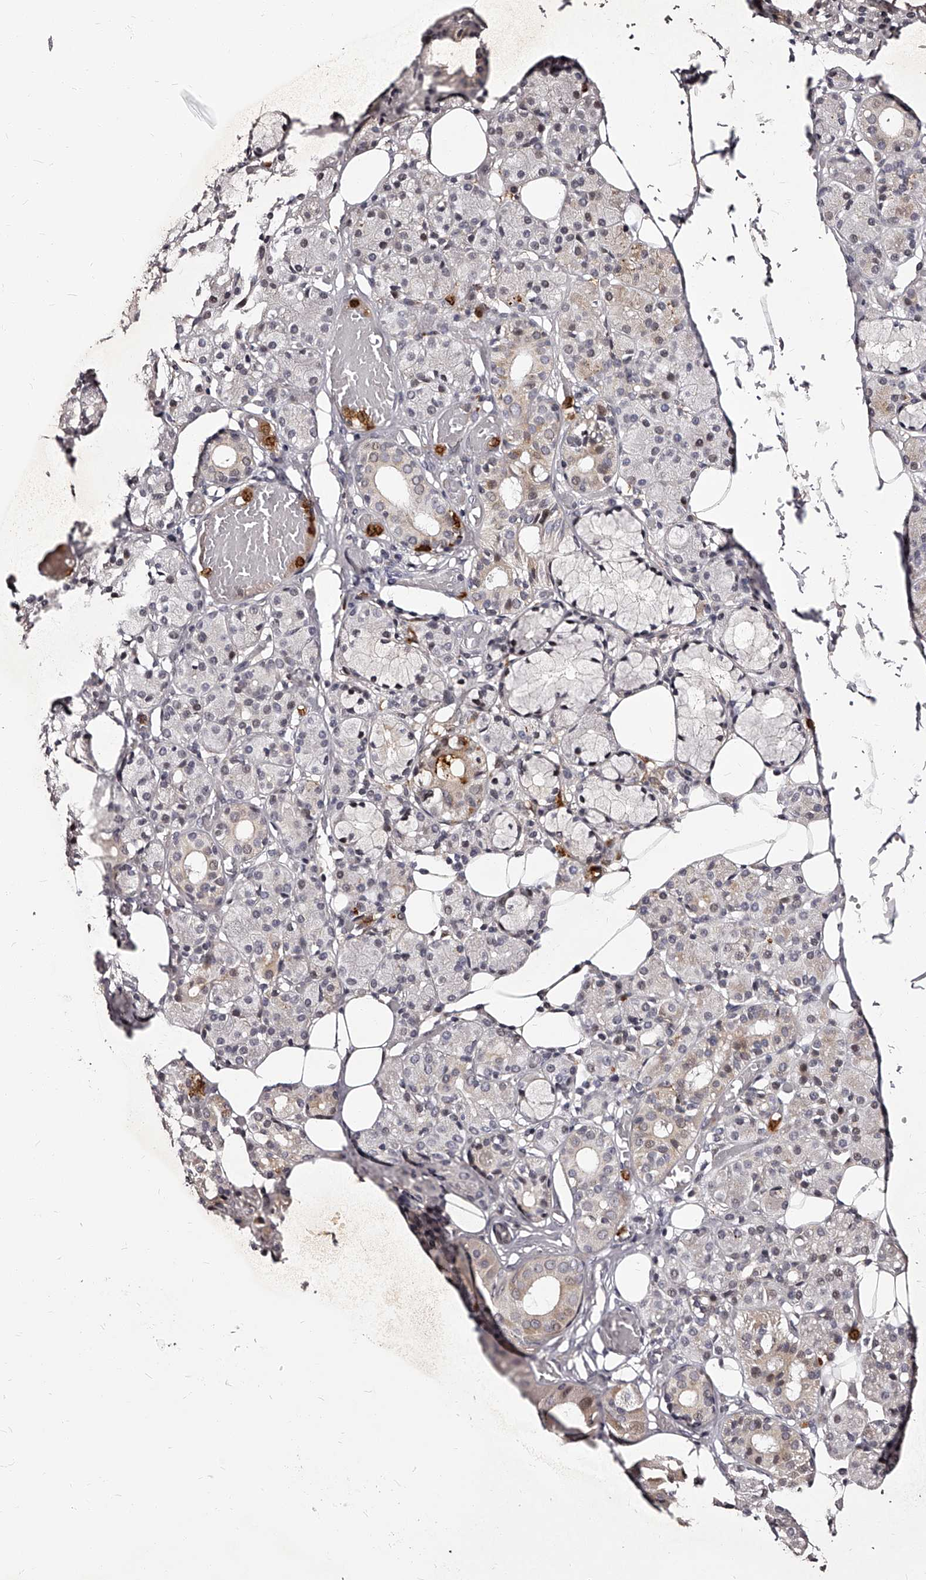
{"staining": {"intensity": "weak", "quantity": "<25%", "location": "cytoplasmic/membranous"}, "tissue": "salivary gland", "cell_type": "Glandular cells", "image_type": "normal", "snomed": [{"axis": "morphology", "description": "Normal tissue, NOS"}, {"axis": "topography", "description": "Salivary gland"}], "caption": "An IHC histopathology image of normal salivary gland is shown. There is no staining in glandular cells of salivary gland. The staining is performed using DAB brown chromogen with nuclei counter-stained in using hematoxylin.", "gene": "RSC1A1", "patient": {"sex": "male", "age": 63}}